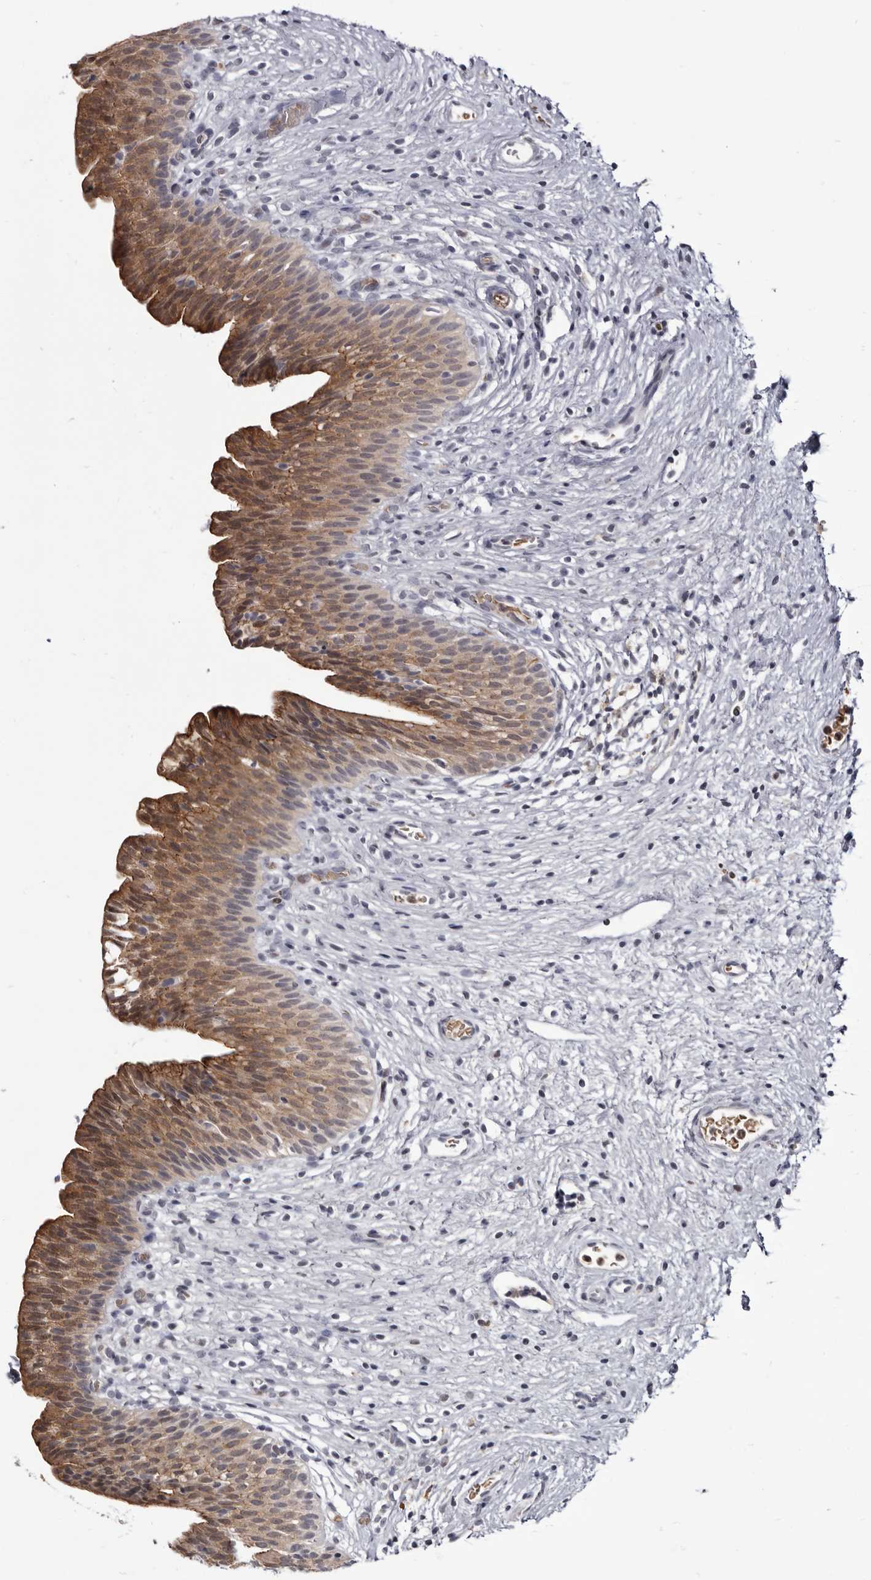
{"staining": {"intensity": "moderate", "quantity": ">75%", "location": "cytoplasmic/membranous"}, "tissue": "urinary bladder", "cell_type": "Urothelial cells", "image_type": "normal", "snomed": [{"axis": "morphology", "description": "Normal tissue, NOS"}, {"axis": "topography", "description": "Urinary bladder"}], "caption": "A brown stain highlights moderate cytoplasmic/membranous expression of a protein in urothelial cells of normal human urinary bladder. Using DAB (3,3'-diaminobenzidine) (brown) and hematoxylin (blue) stains, captured at high magnification using brightfield microscopy.", "gene": "CGN", "patient": {"sex": "male", "age": 1}}